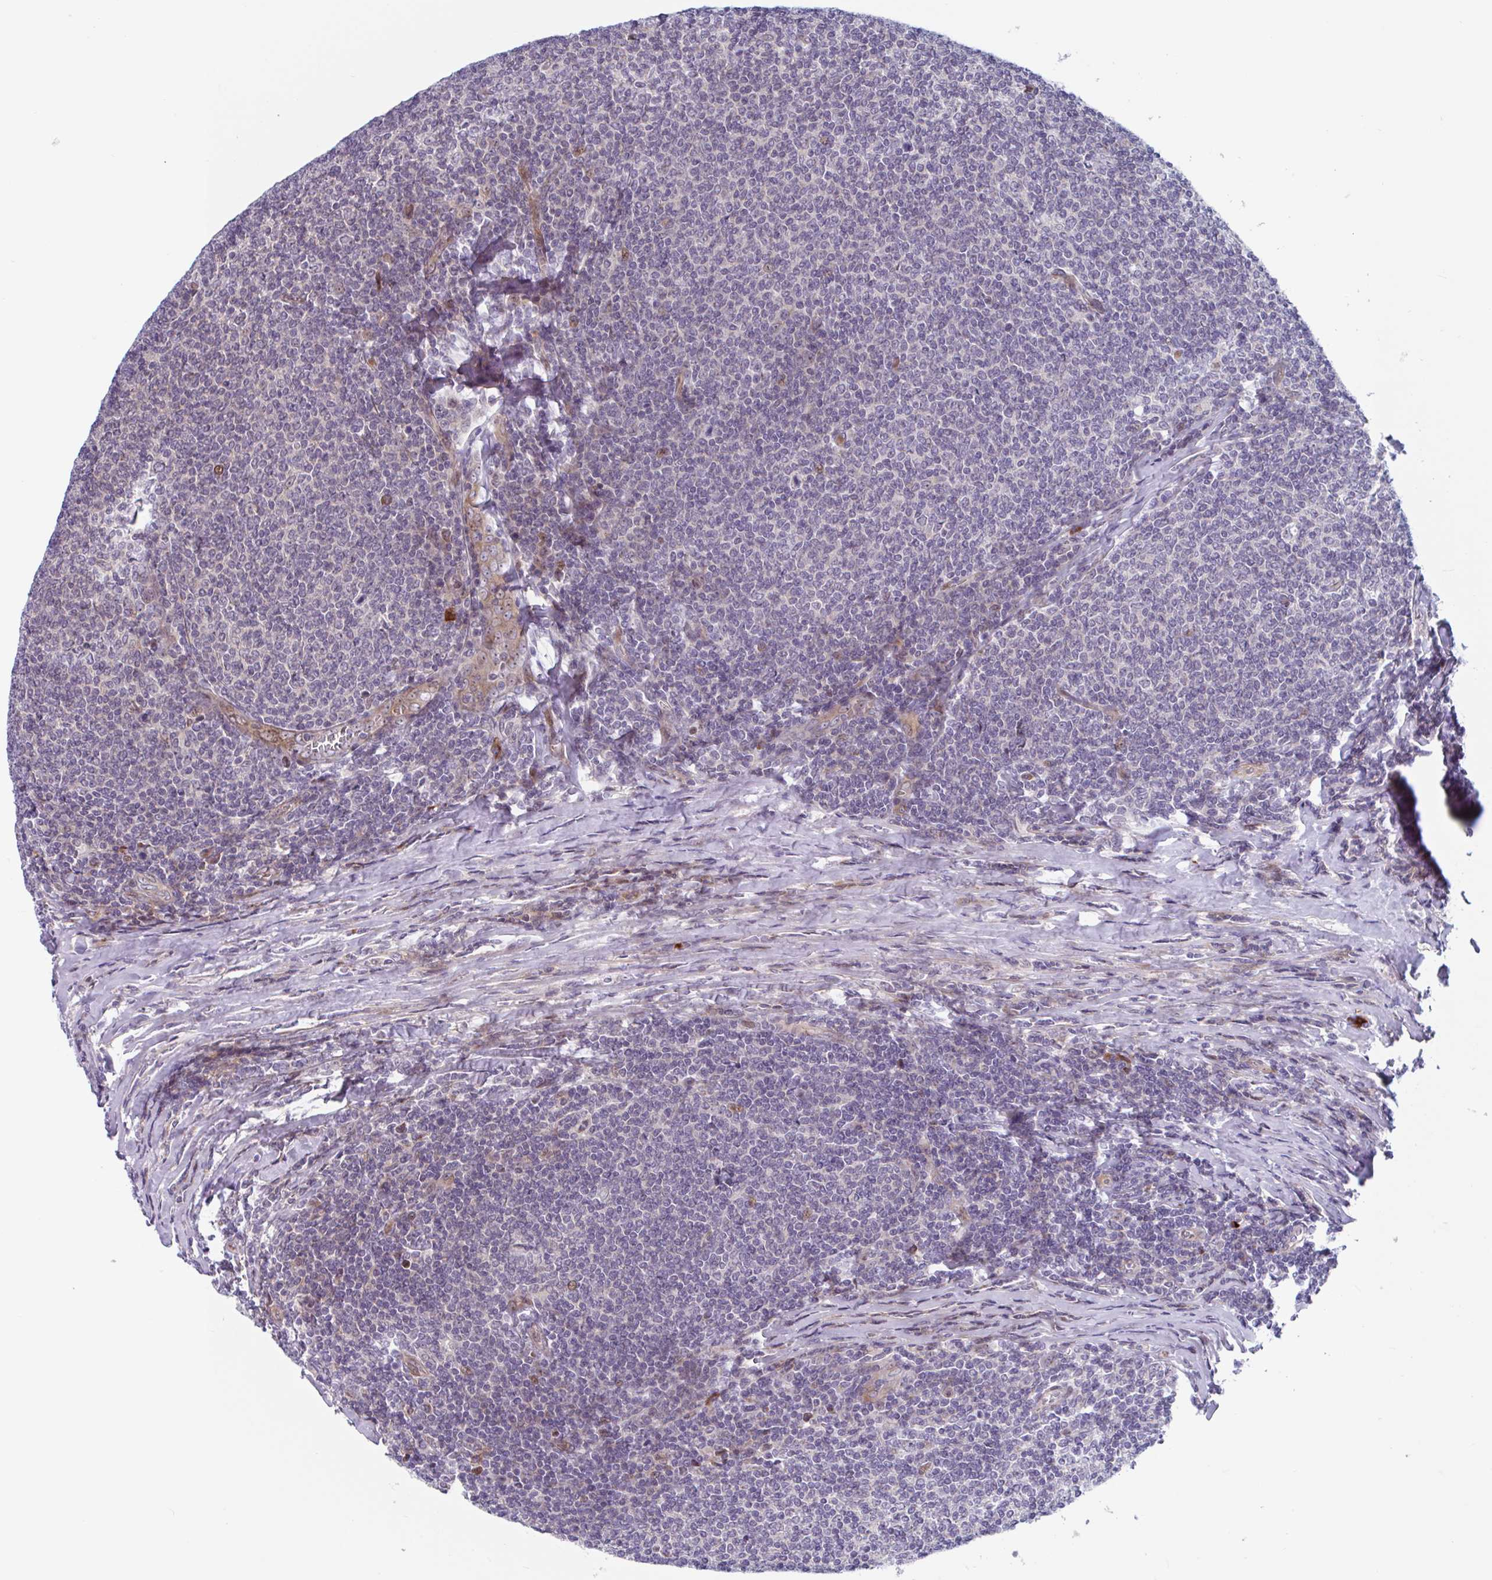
{"staining": {"intensity": "weak", "quantity": "25%-75%", "location": "cytoplasmic/membranous"}, "tissue": "lymphoma", "cell_type": "Tumor cells", "image_type": "cancer", "snomed": [{"axis": "morphology", "description": "Malignant lymphoma, non-Hodgkin's type, Low grade"}, {"axis": "topography", "description": "Lymph node"}], "caption": "A micrograph of lymphoma stained for a protein demonstrates weak cytoplasmic/membranous brown staining in tumor cells. (IHC, brightfield microscopy, high magnification).", "gene": "DUXA", "patient": {"sex": "male", "age": 52}}